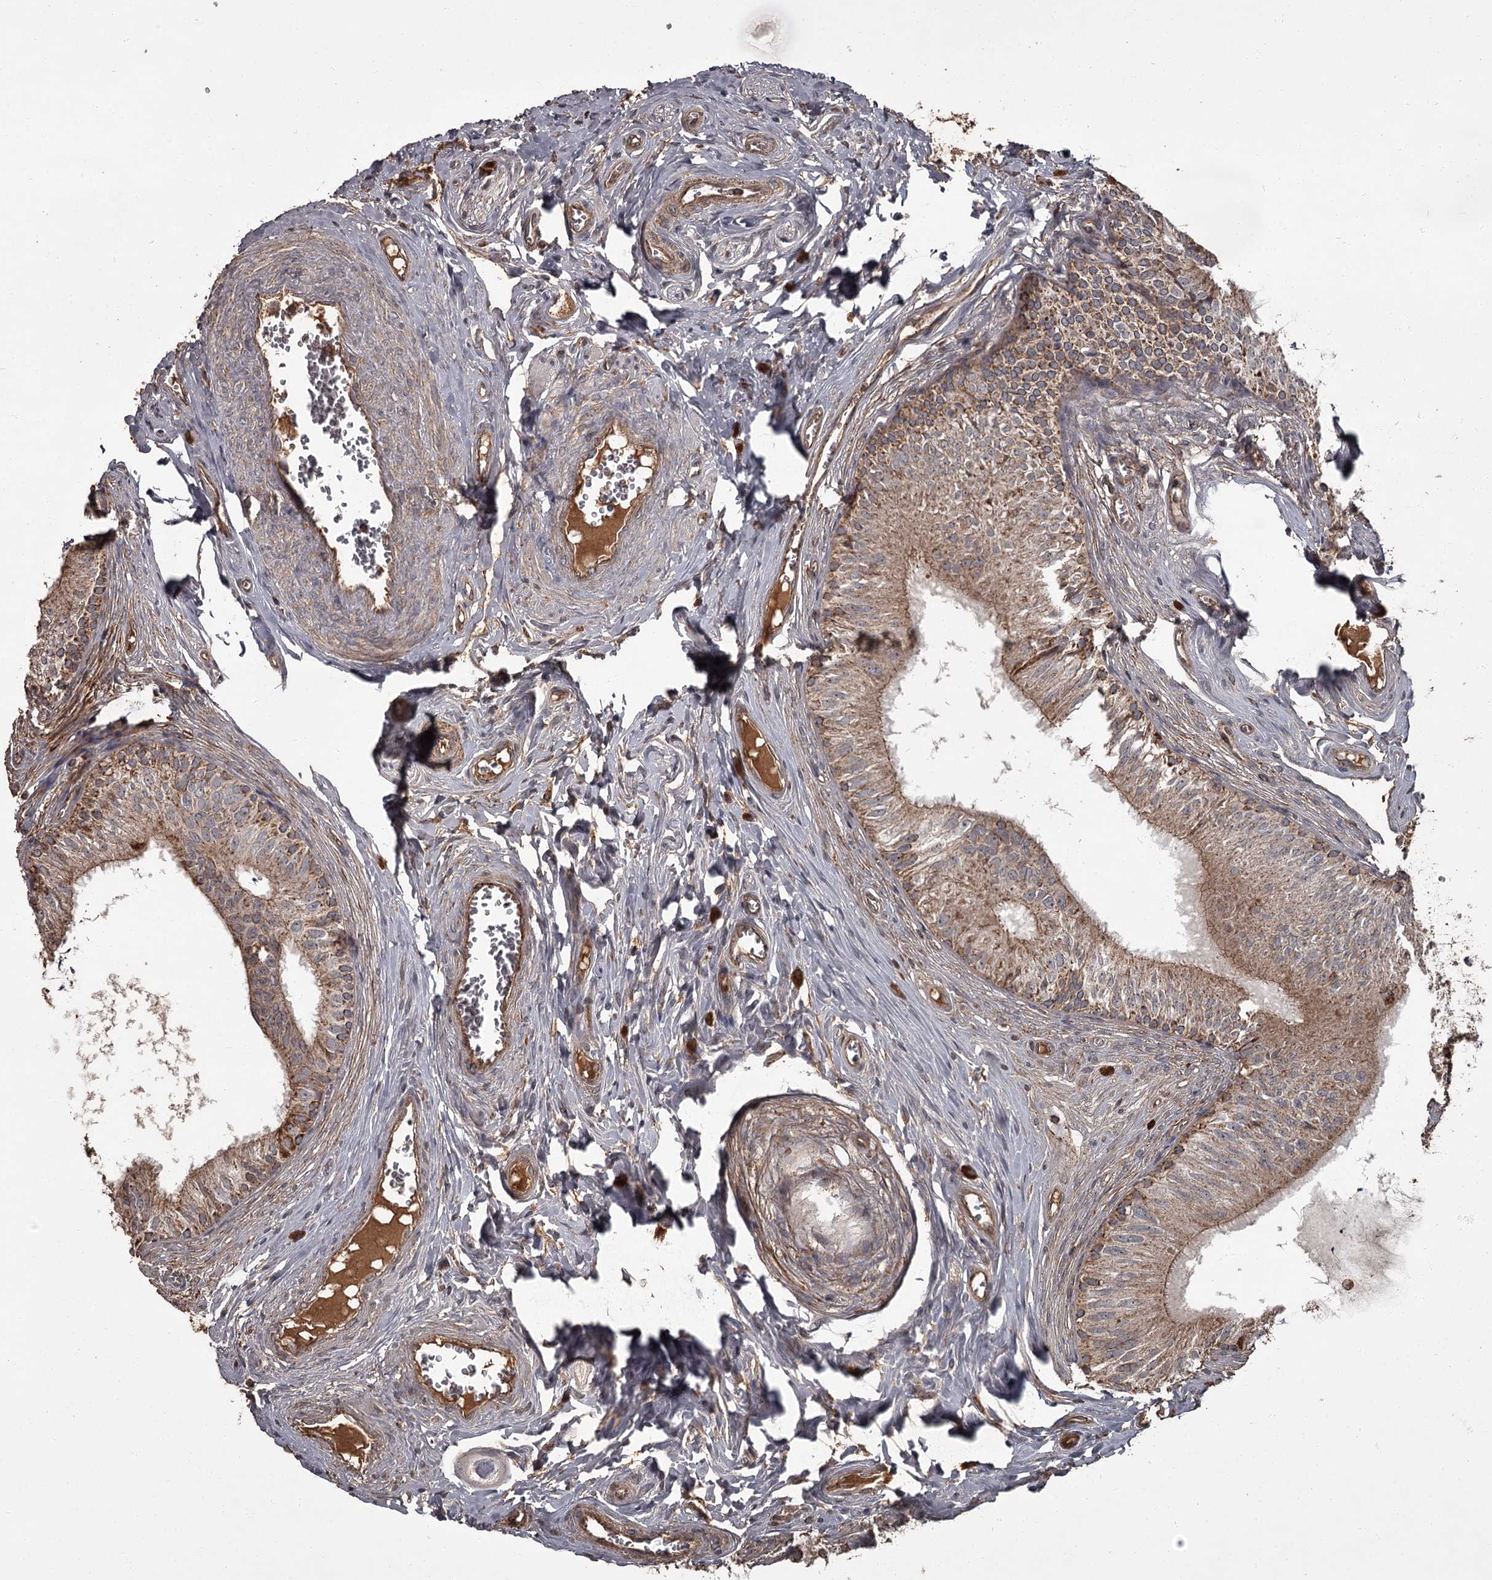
{"staining": {"intensity": "strong", "quantity": "25%-75%", "location": "cytoplasmic/membranous"}, "tissue": "epididymis", "cell_type": "Glandular cells", "image_type": "normal", "snomed": [{"axis": "morphology", "description": "Normal tissue, NOS"}, {"axis": "topography", "description": "Epididymis"}], "caption": "High-power microscopy captured an immunohistochemistry photomicrograph of benign epididymis, revealing strong cytoplasmic/membranous staining in approximately 25%-75% of glandular cells. (DAB (3,3'-diaminobenzidine) IHC with brightfield microscopy, high magnification).", "gene": "THAP9", "patient": {"sex": "male", "age": 46}}